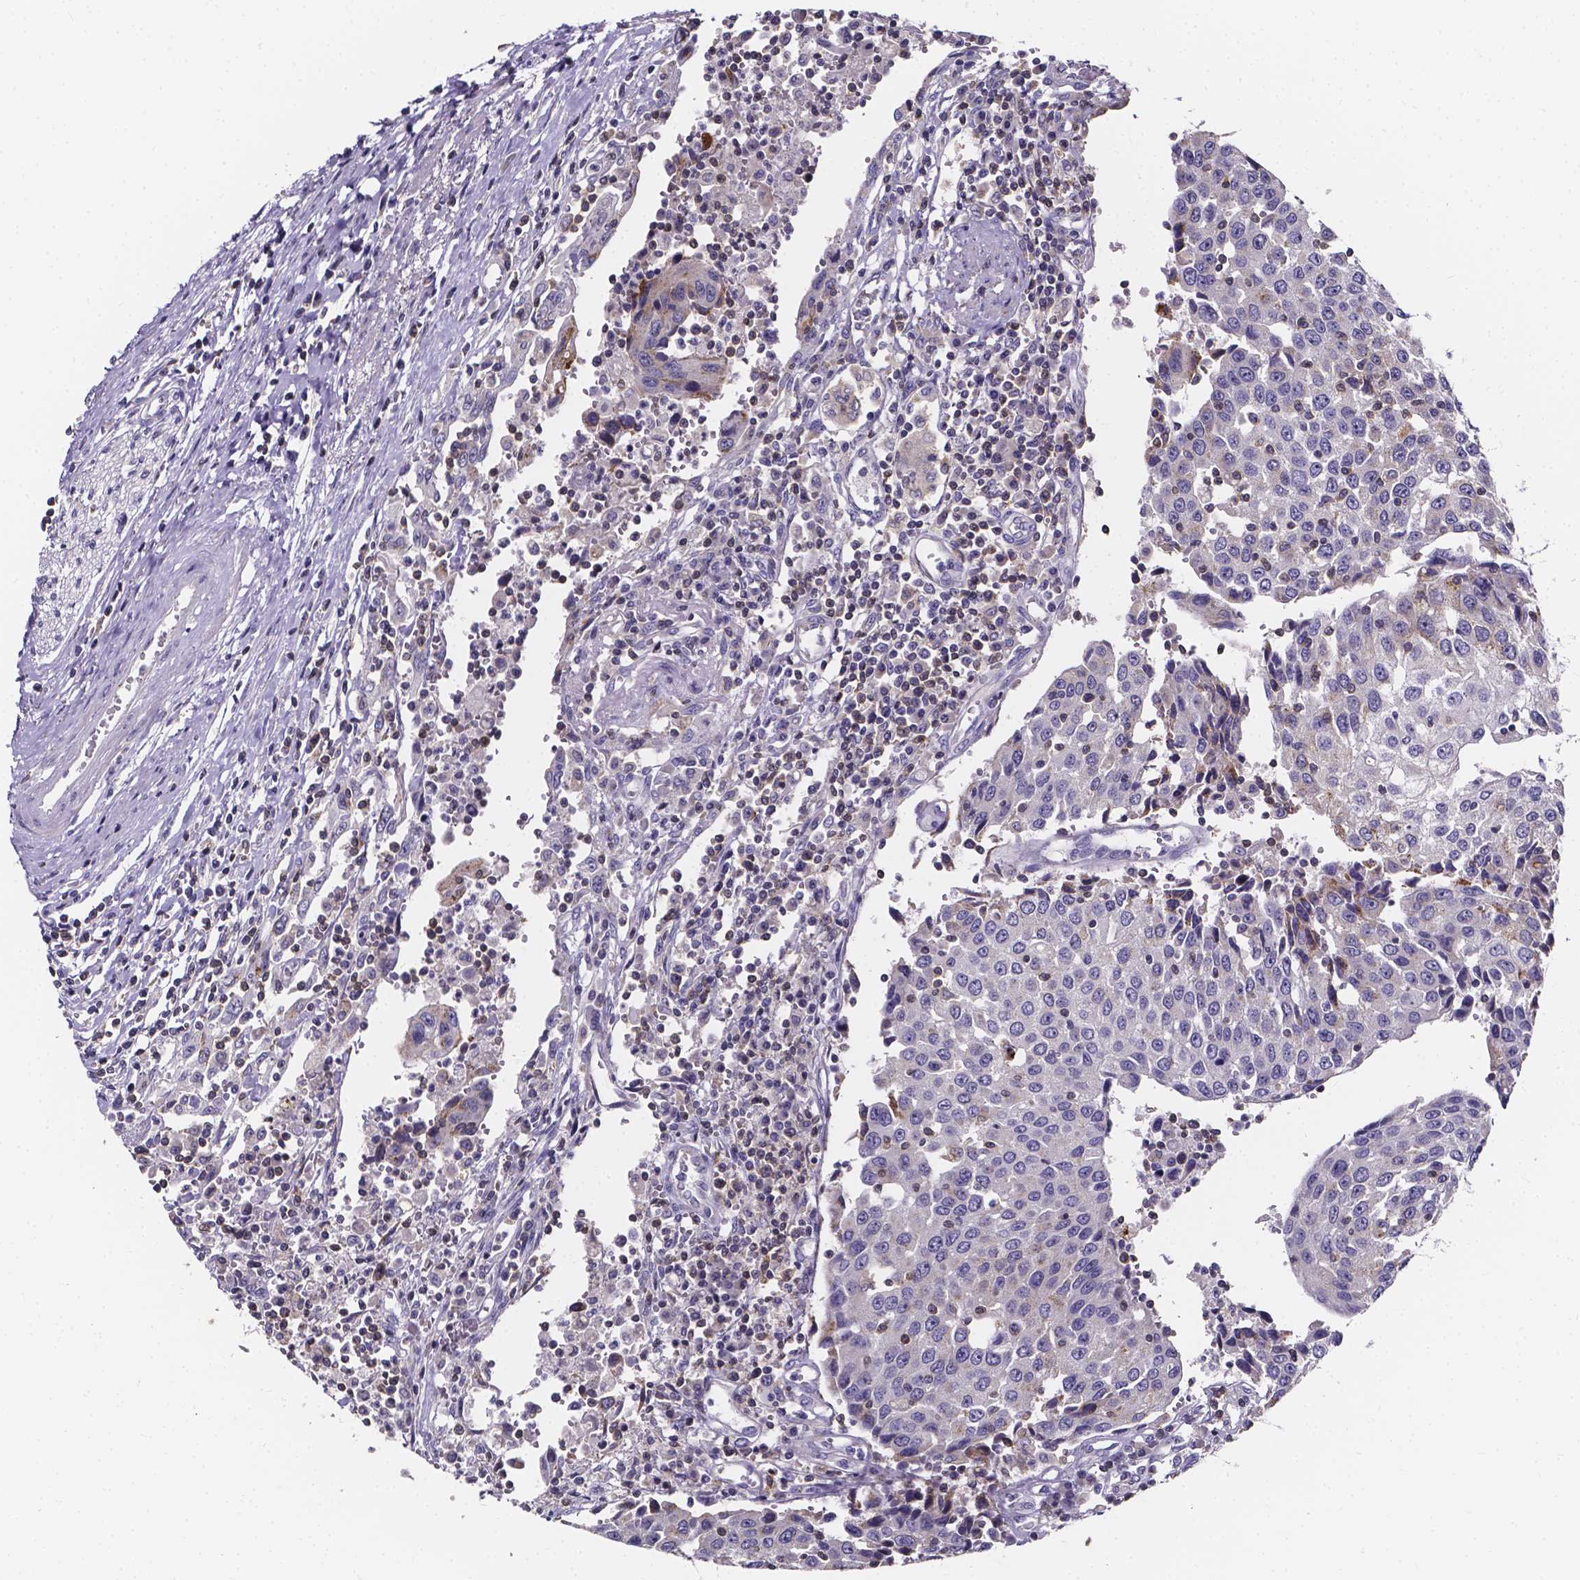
{"staining": {"intensity": "negative", "quantity": "none", "location": "none"}, "tissue": "urothelial cancer", "cell_type": "Tumor cells", "image_type": "cancer", "snomed": [{"axis": "morphology", "description": "Urothelial carcinoma, High grade"}, {"axis": "topography", "description": "Urinary bladder"}], "caption": "Tumor cells show no significant positivity in urothelial cancer.", "gene": "THEMIS", "patient": {"sex": "female", "age": 85}}